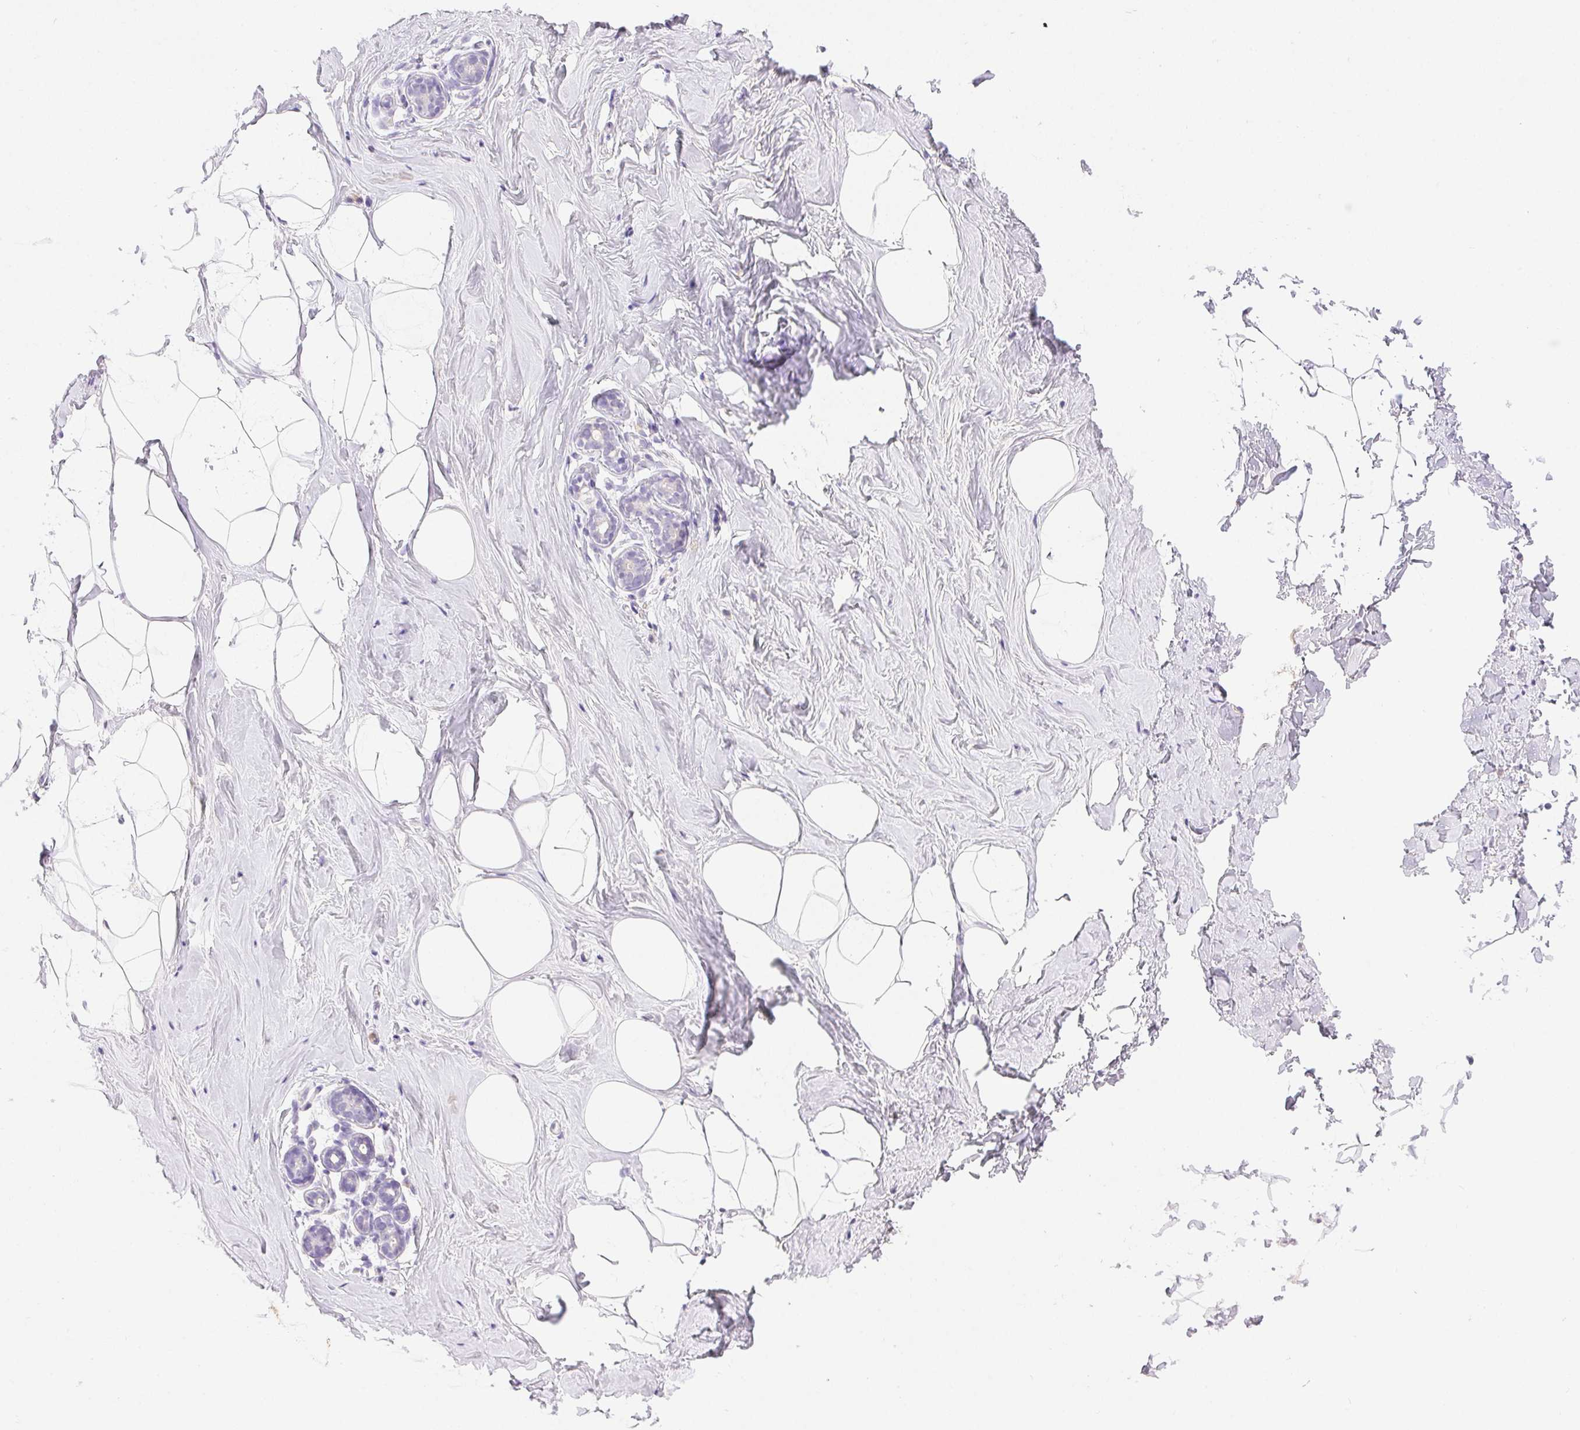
{"staining": {"intensity": "negative", "quantity": "none", "location": "none"}, "tissue": "breast", "cell_type": "Adipocytes", "image_type": "normal", "snomed": [{"axis": "morphology", "description": "Normal tissue, NOS"}, {"axis": "topography", "description": "Breast"}], "caption": "An image of human breast is negative for staining in adipocytes. (Brightfield microscopy of DAB (3,3'-diaminobenzidine) immunohistochemistry at high magnification).", "gene": "EMX2", "patient": {"sex": "female", "age": 32}}